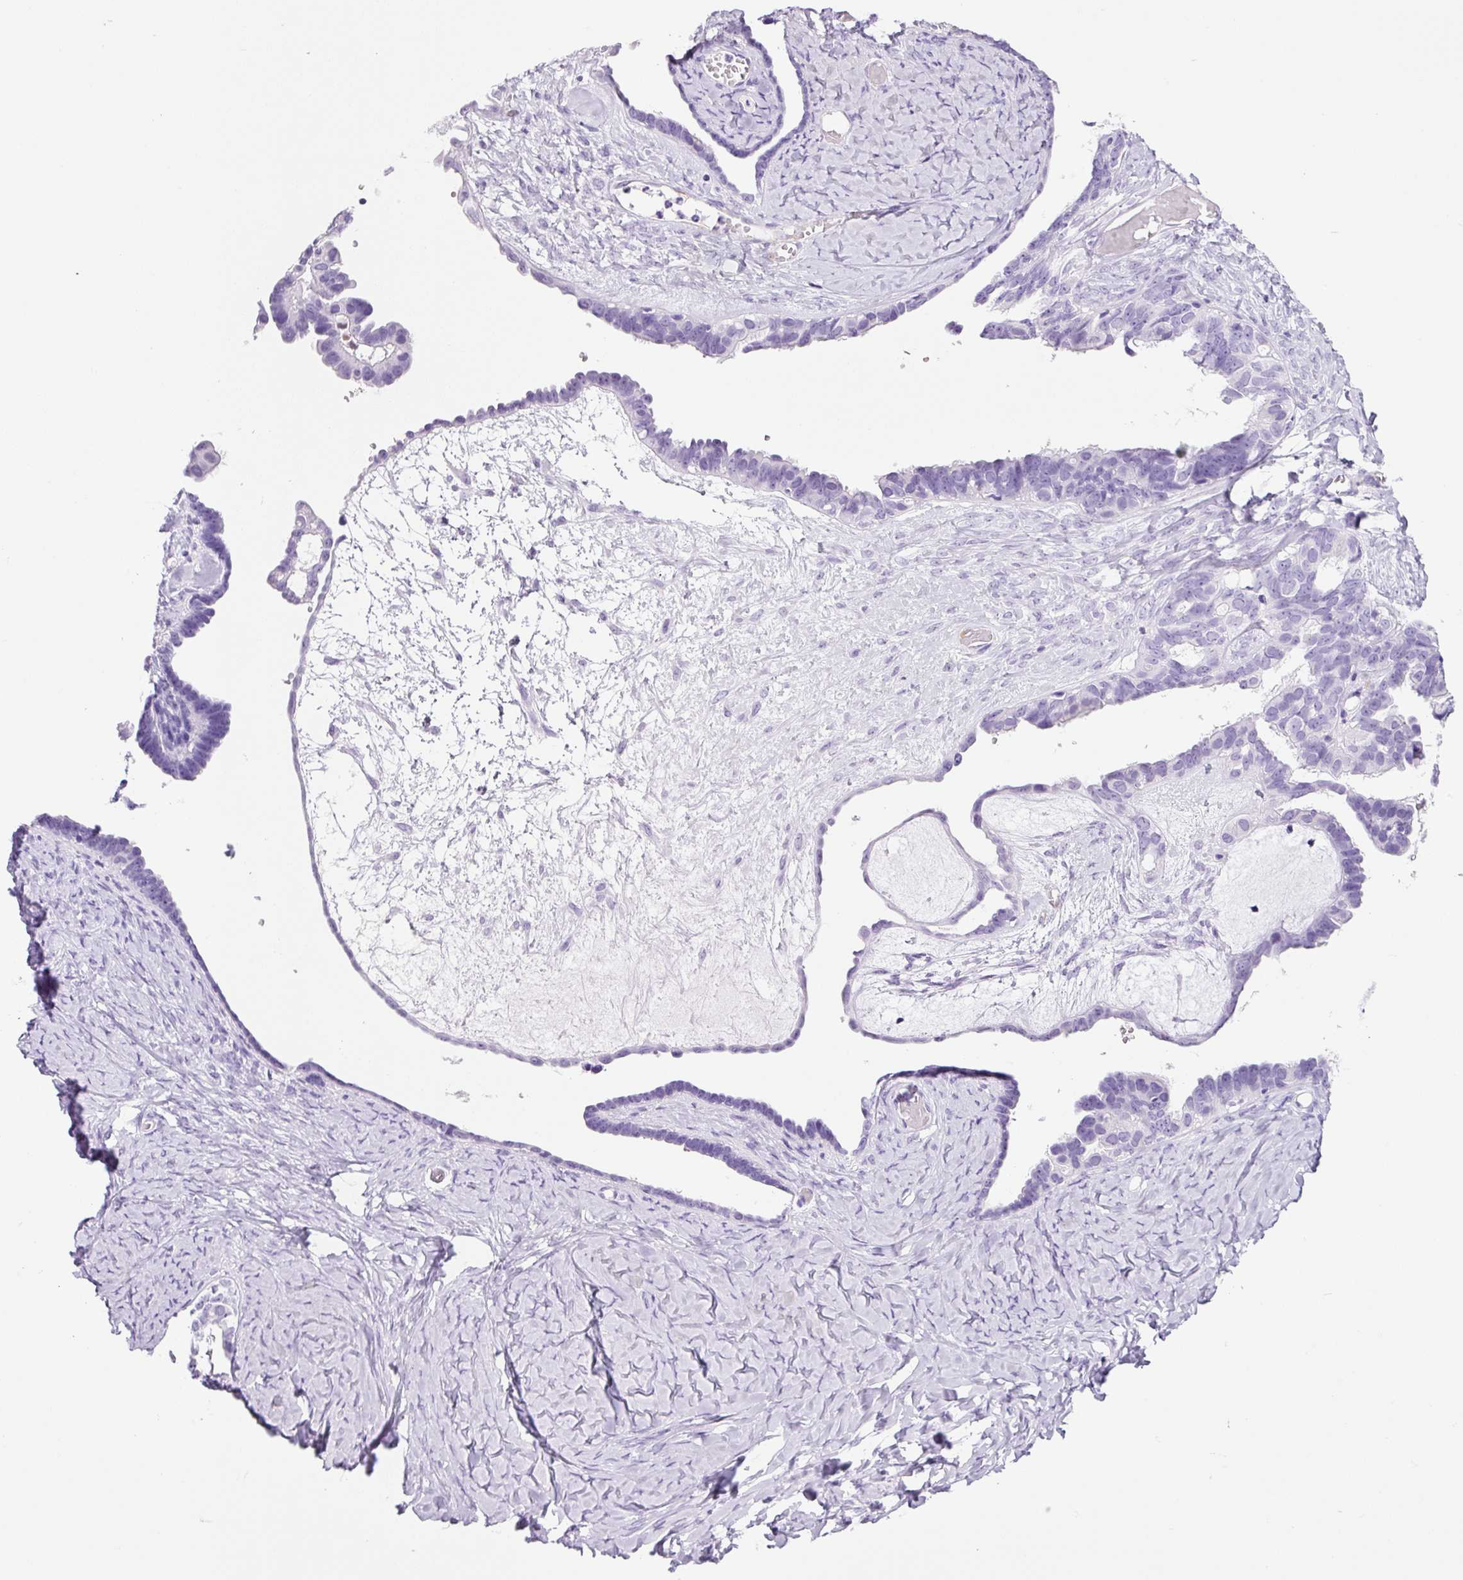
{"staining": {"intensity": "negative", "quantity": "none", "location": "none"}, "tissue": "ovarian cancer", "cell_type": "Tumor cells", "image_type": "cancer", "snomed": [{"axis": "morphology", "description": "Cystadenocarcinoma, serous, NOS"}, {"axis": "topography", "description": "Ovary"}], "caption": "A micrograph of human ovarian serous cystadenocarcinoma is negative for staining in tumor cells.", "gene": "ADSS1", "patient": {"sex": "female", "age": 69}}